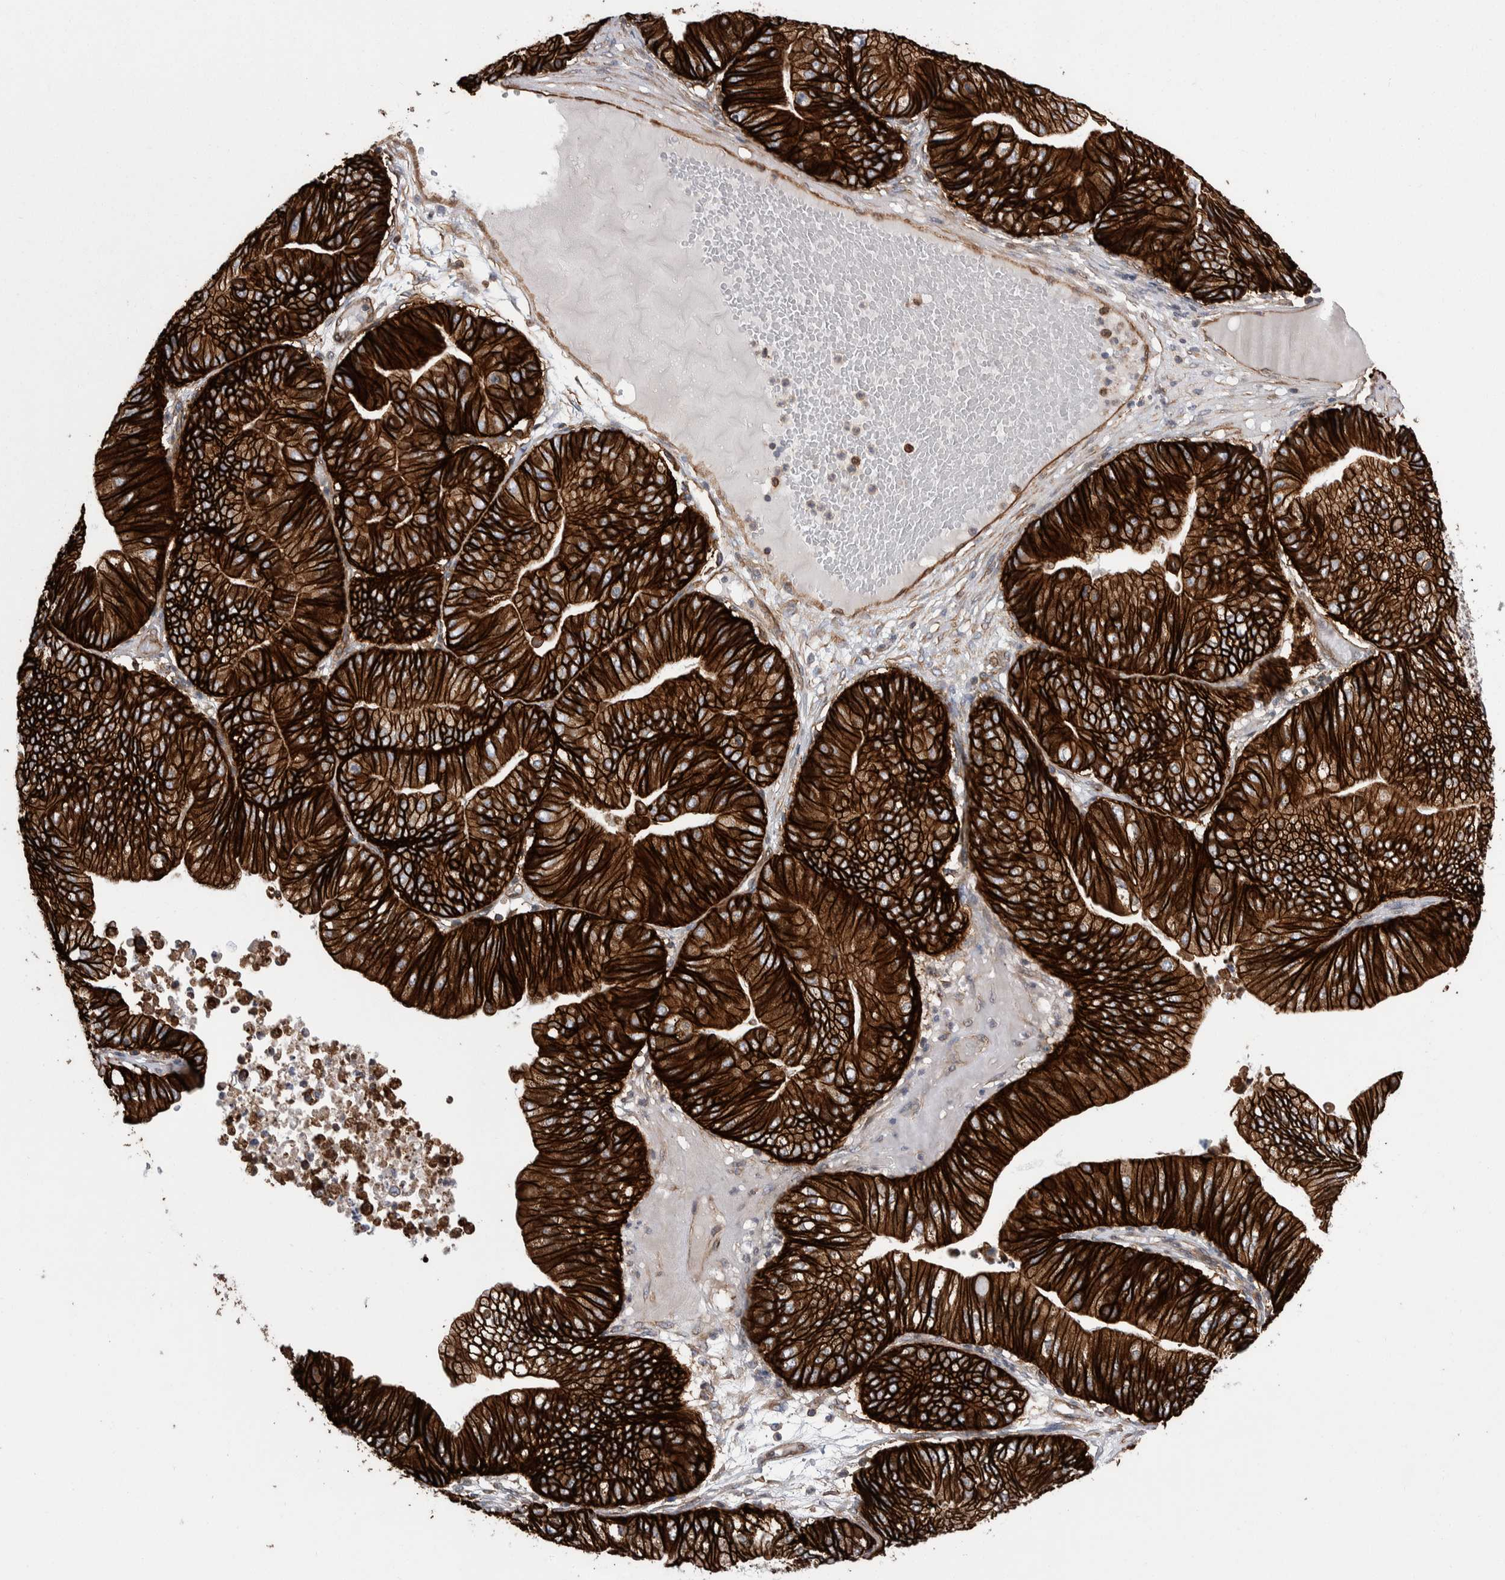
{"staining": {"intensity": "strong", "quantity": ">75%", "location": "cytoplasmic/membranous"}, "tissue": "ovarian cancer", "cell_type": "Tumor cells", "image_type": "cancer", "snomed": [{"axis": "morphology", "description": "Cystadenocarcinoma, mucinous, NOS"}, {"axis": "topography", "description": "Ovary"}], "caption": "Ovarian cancer (mucinous cystadenocarcinoma) tissue exhibits strong cytoplasmic/membranous expression in approximately >75% of tumor cells Using DAB (brown) and hematoxylin (blue) stains, captured at high magnification using brightfield microscopy.", "gene": "KIF12", "patient": {"sex": "female", "age": 61}}